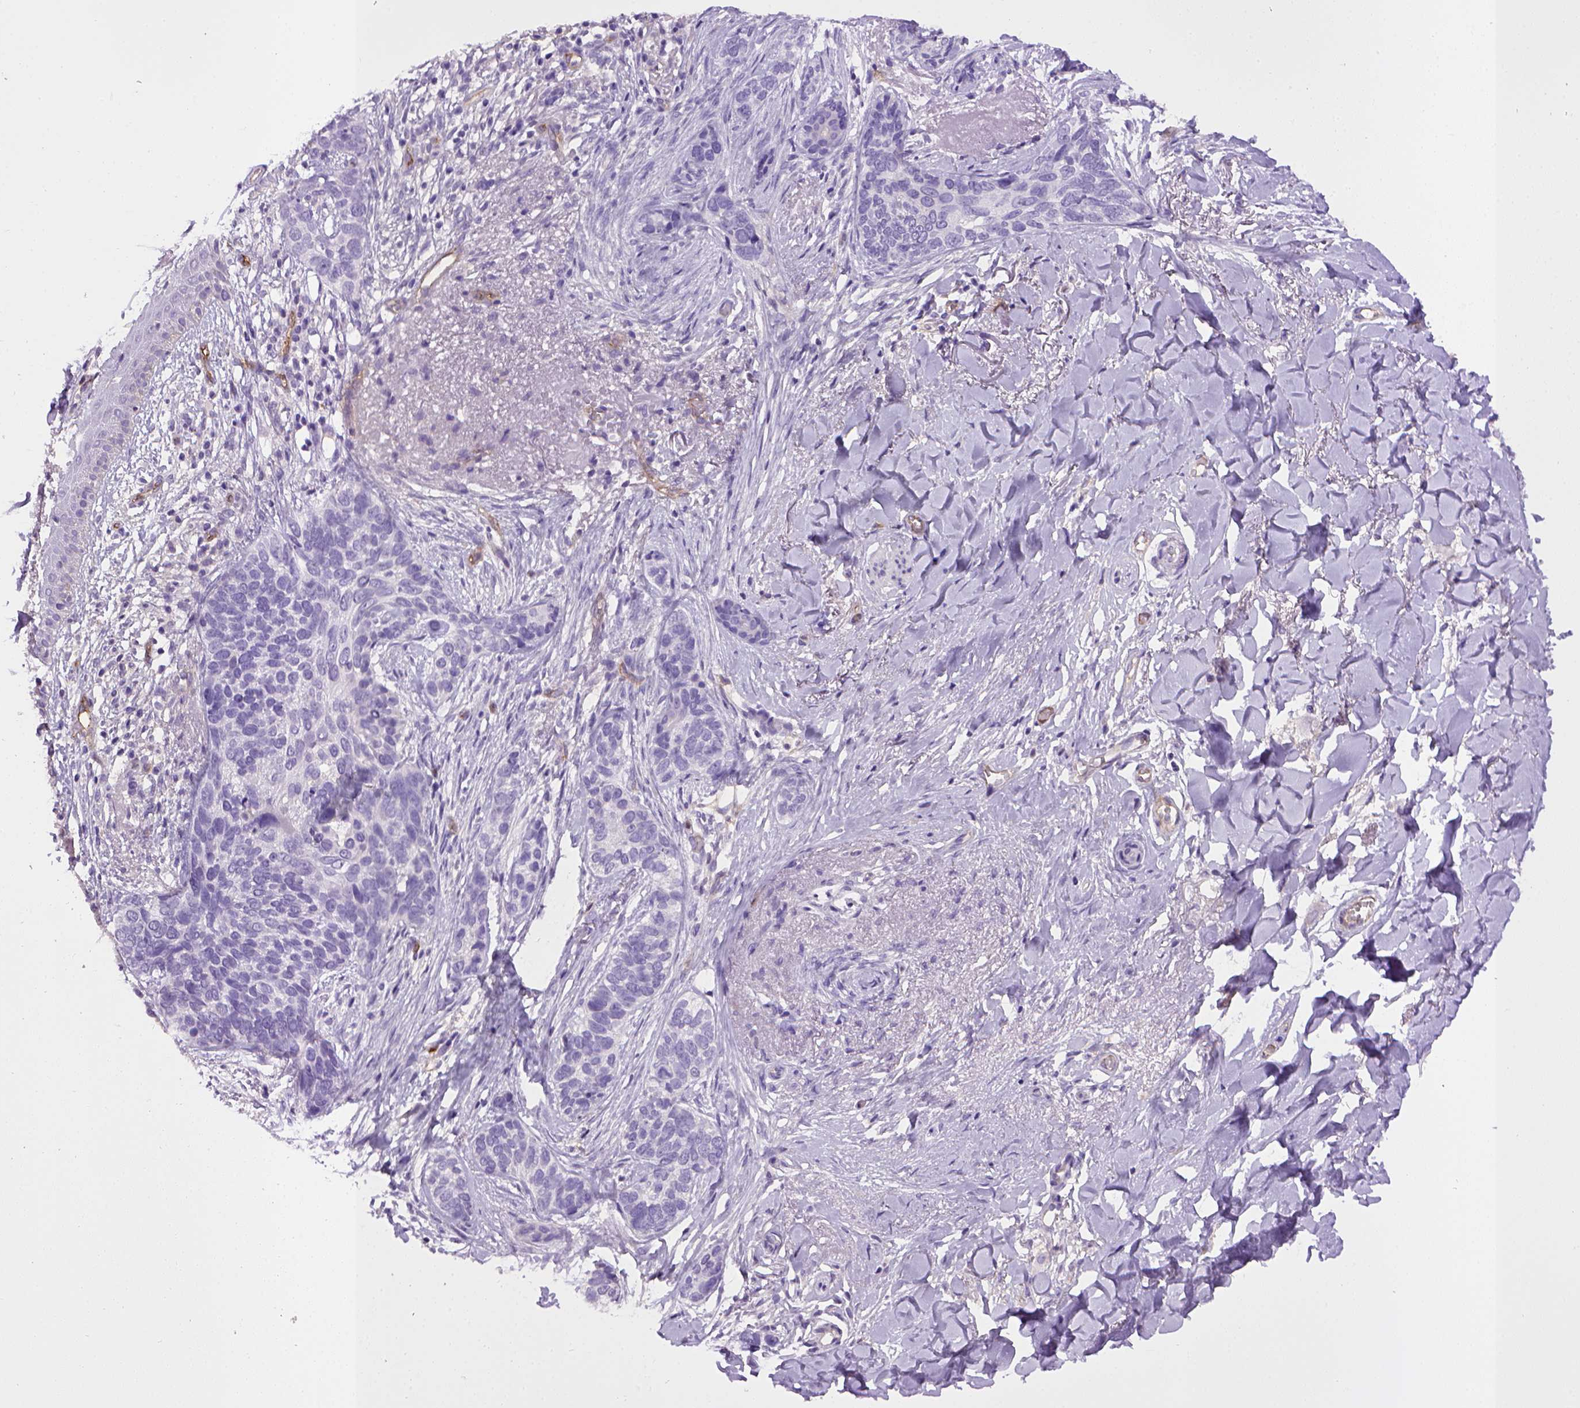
{"staining": {"intensity": "negative", "quantity": "none", "location": "none"}, "tissue": "skin cancer", "cell_type": "Tumor cells", "image_type": "cancer", "snomed": [{"axis": "morphology", "description": "Normal tissue, NOS"}, {"axis": "morphology", "description": "Basal cell carcinoma"}, {"axis": "topography", "description": "Skin"}], "caption": "There is no significant staining in tumor cells of skin basal cell carcinoma. (DAB (3,3'-diaminobenzidine) immunohistochemistry with hematoxylin counter stain).", "gene": "ENG", "patient": {"sex": "male", "age": 84}}